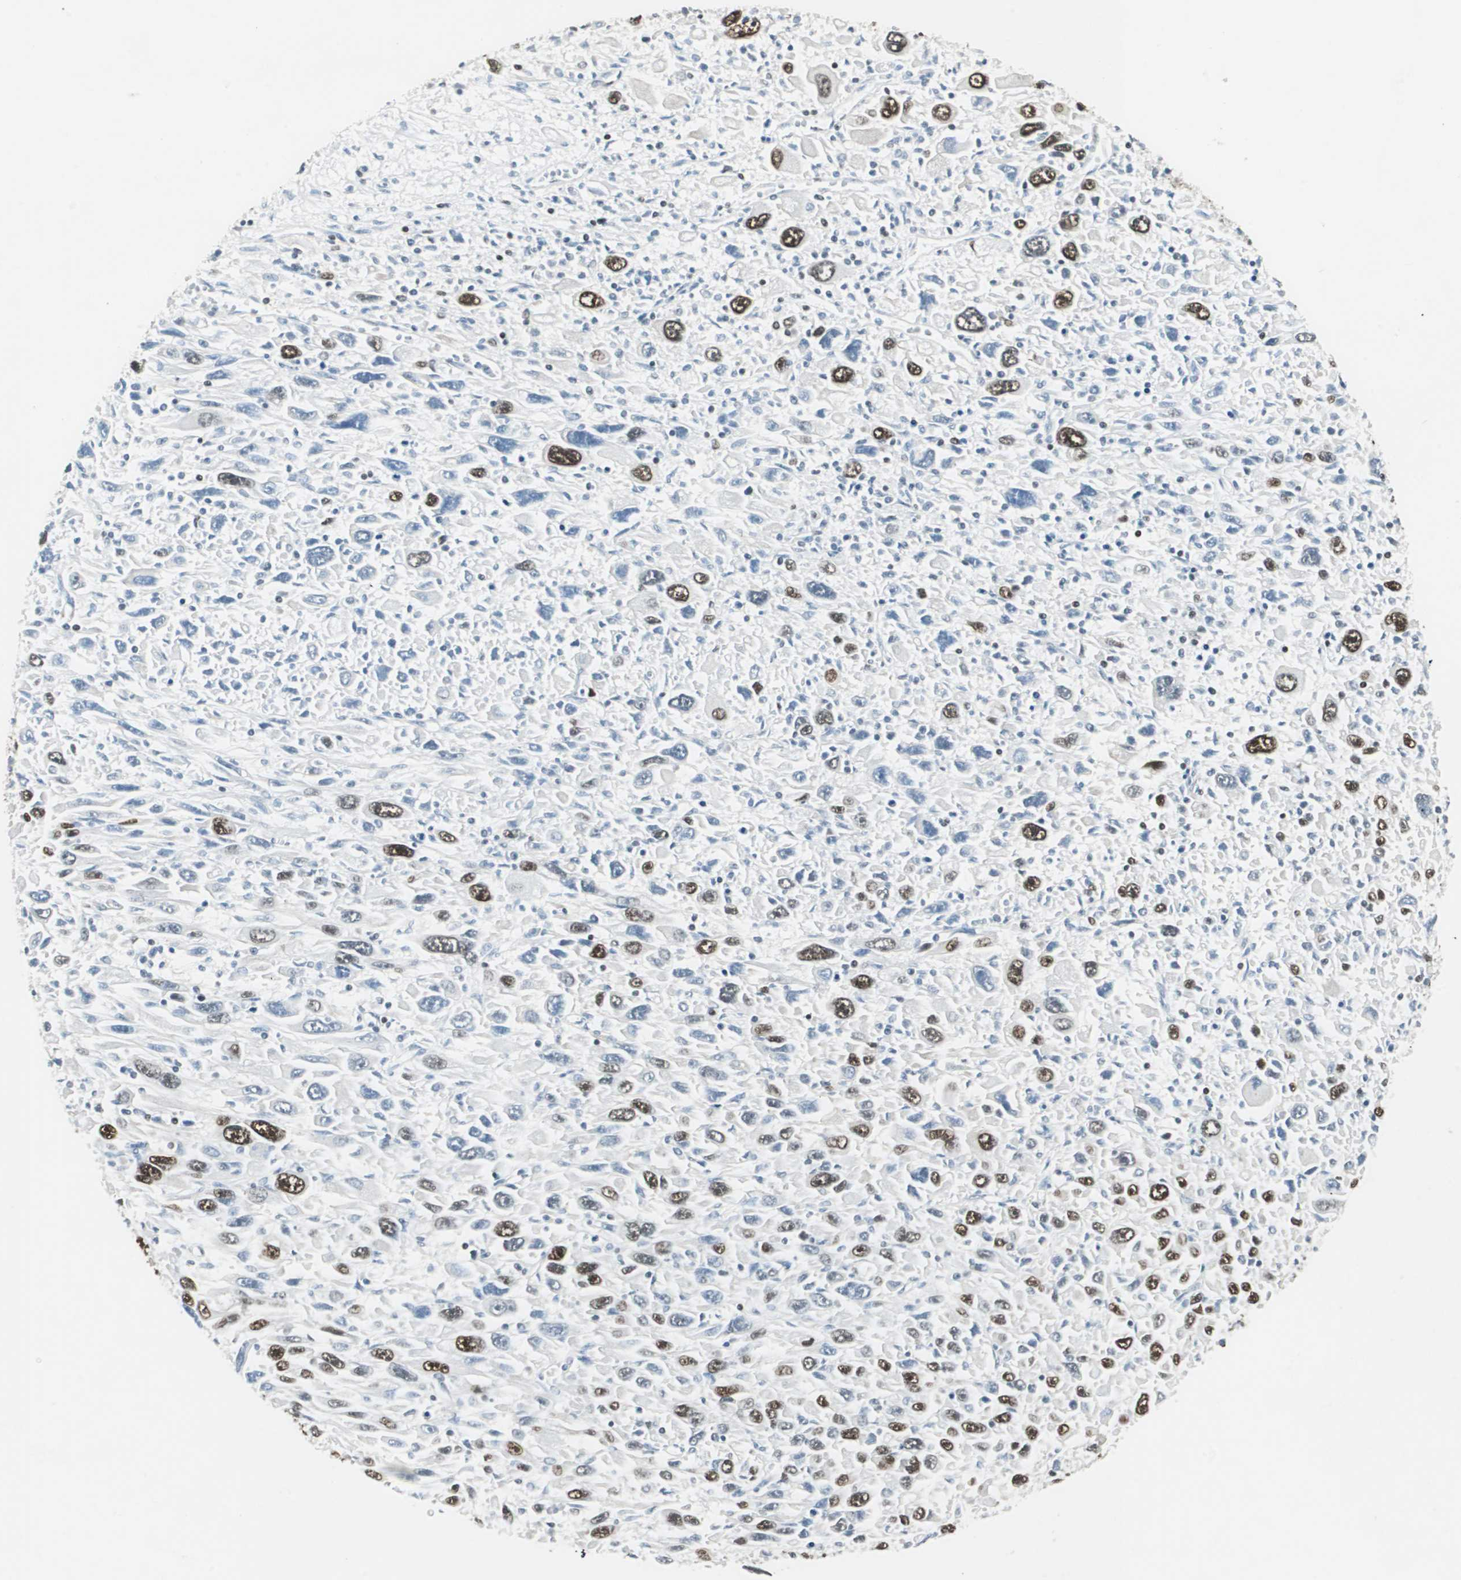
{"staining": {"intensity": "strong", "quantity": ">75%", "location": "nuclear"}, "tissue": "melanoma", "cell_type": "Tumor cells", "image_type": "cancer", "snomed": [{"axis": "morphology", "description": "Malignant melanoma, Metastatic site"}, {"axis": "topography", "description": "Skin"}], "caption": "The micrograph exhibits a brown stain indicating the presence of a protein in the nuclear of tumor cells in melanoma. The staining is performed using DAB (3,3'-diaminobenzidine) brown chromogen to label protein expression. The nuclei are counter-stained blue using hematoxylin.", "gene": "ZBTB17", "patient": {"sex": "female", "age": 56}}